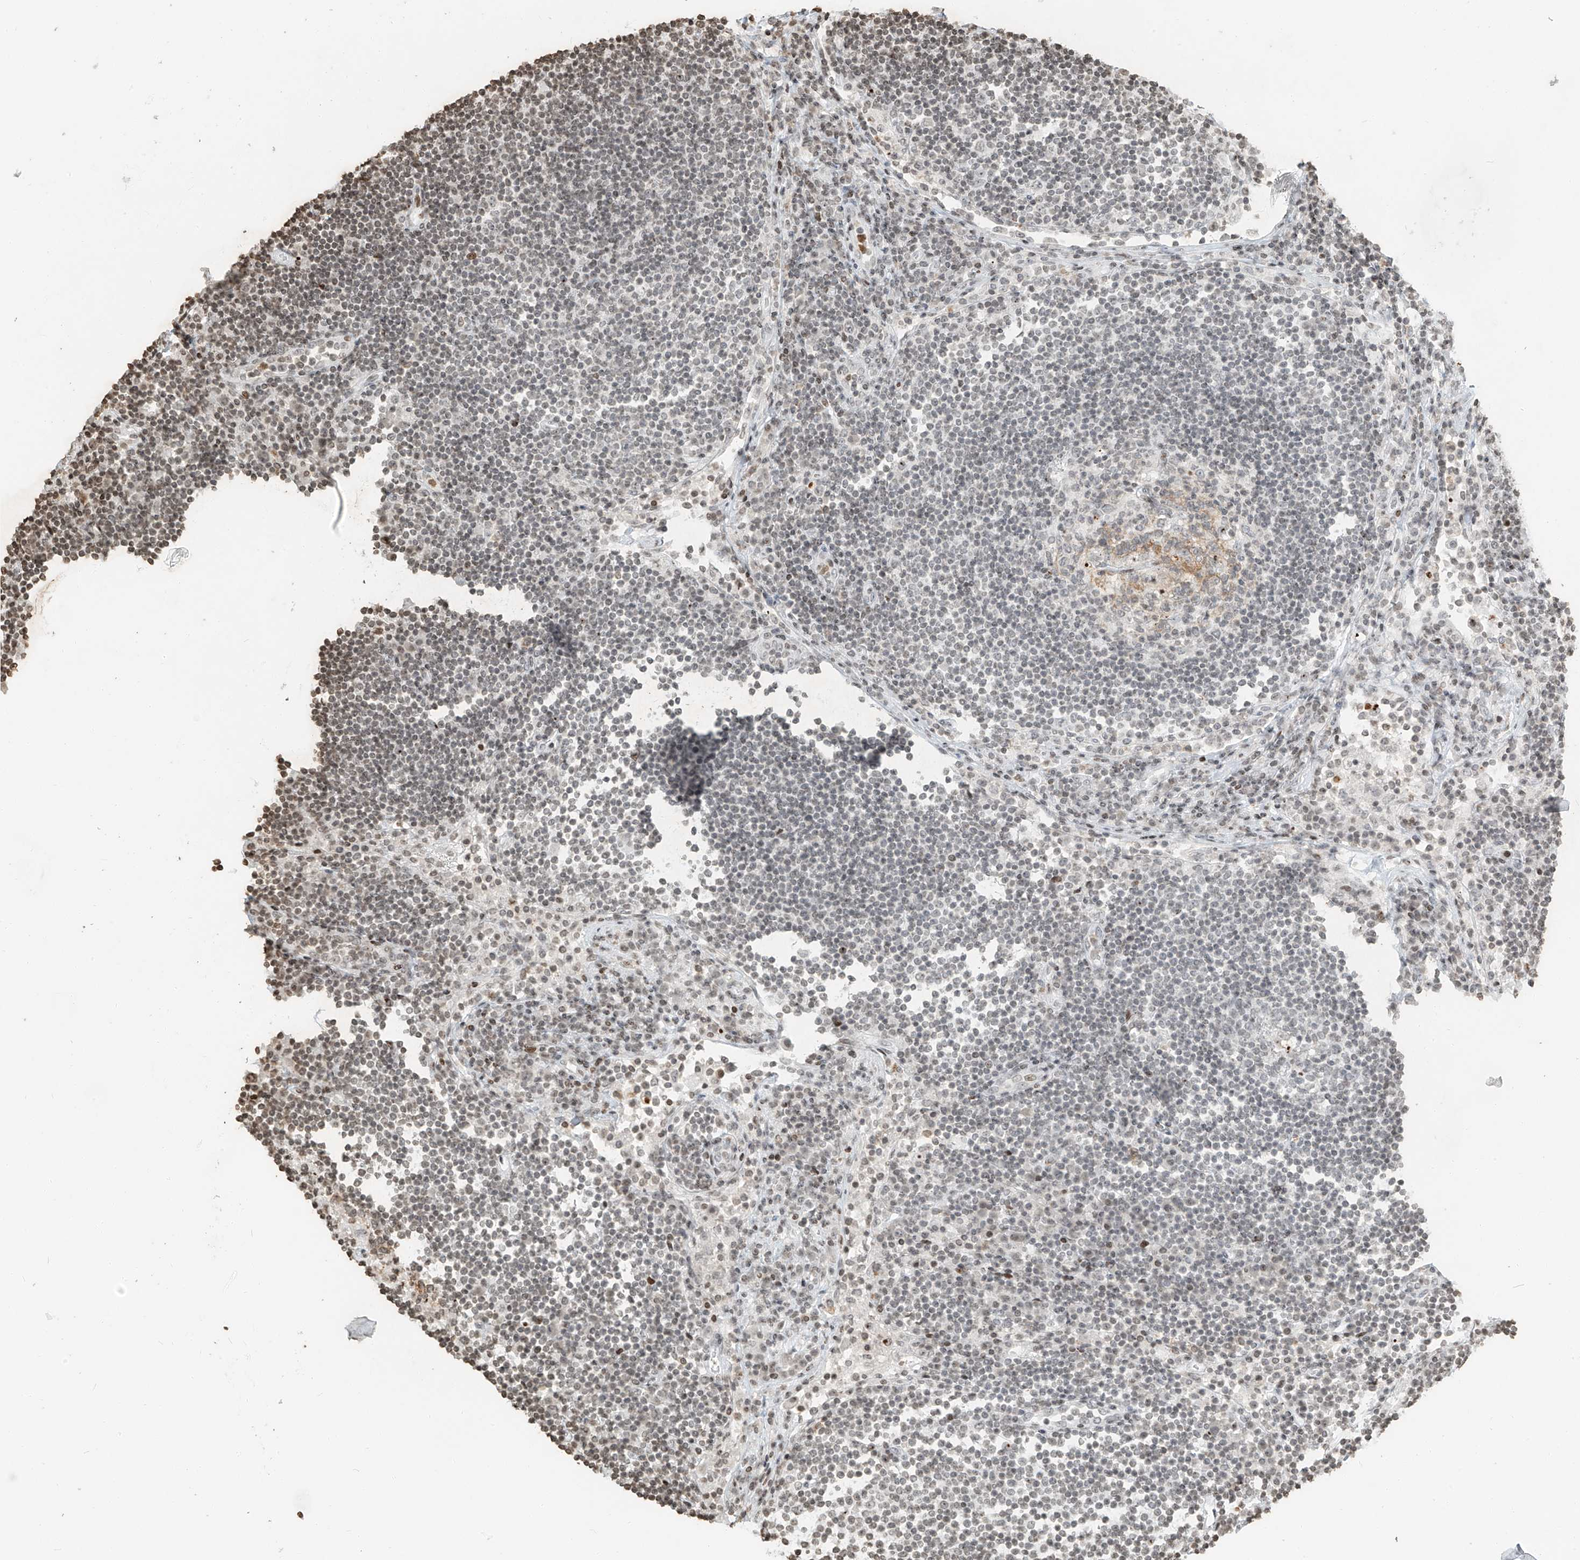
{"staining": {"intensity": "moderate", "quantity": "<25%", "location": "nuclear"}, "tissue": "lymph node", "cell_type": "Germinal center cells", "image_type": "normal", "snomed": [{"axis": "morphology", "description": "Normal tissue, NOS"}, {"axis": "topography", "description": "Lymph node"}], "caption": "Human lymph node stained for a protein (brown) displays moderate nuclear positive expression in about <25% of germinal center cells.", "gene": "C17orf58", "patient": {"sex": "female", "age": 53}}